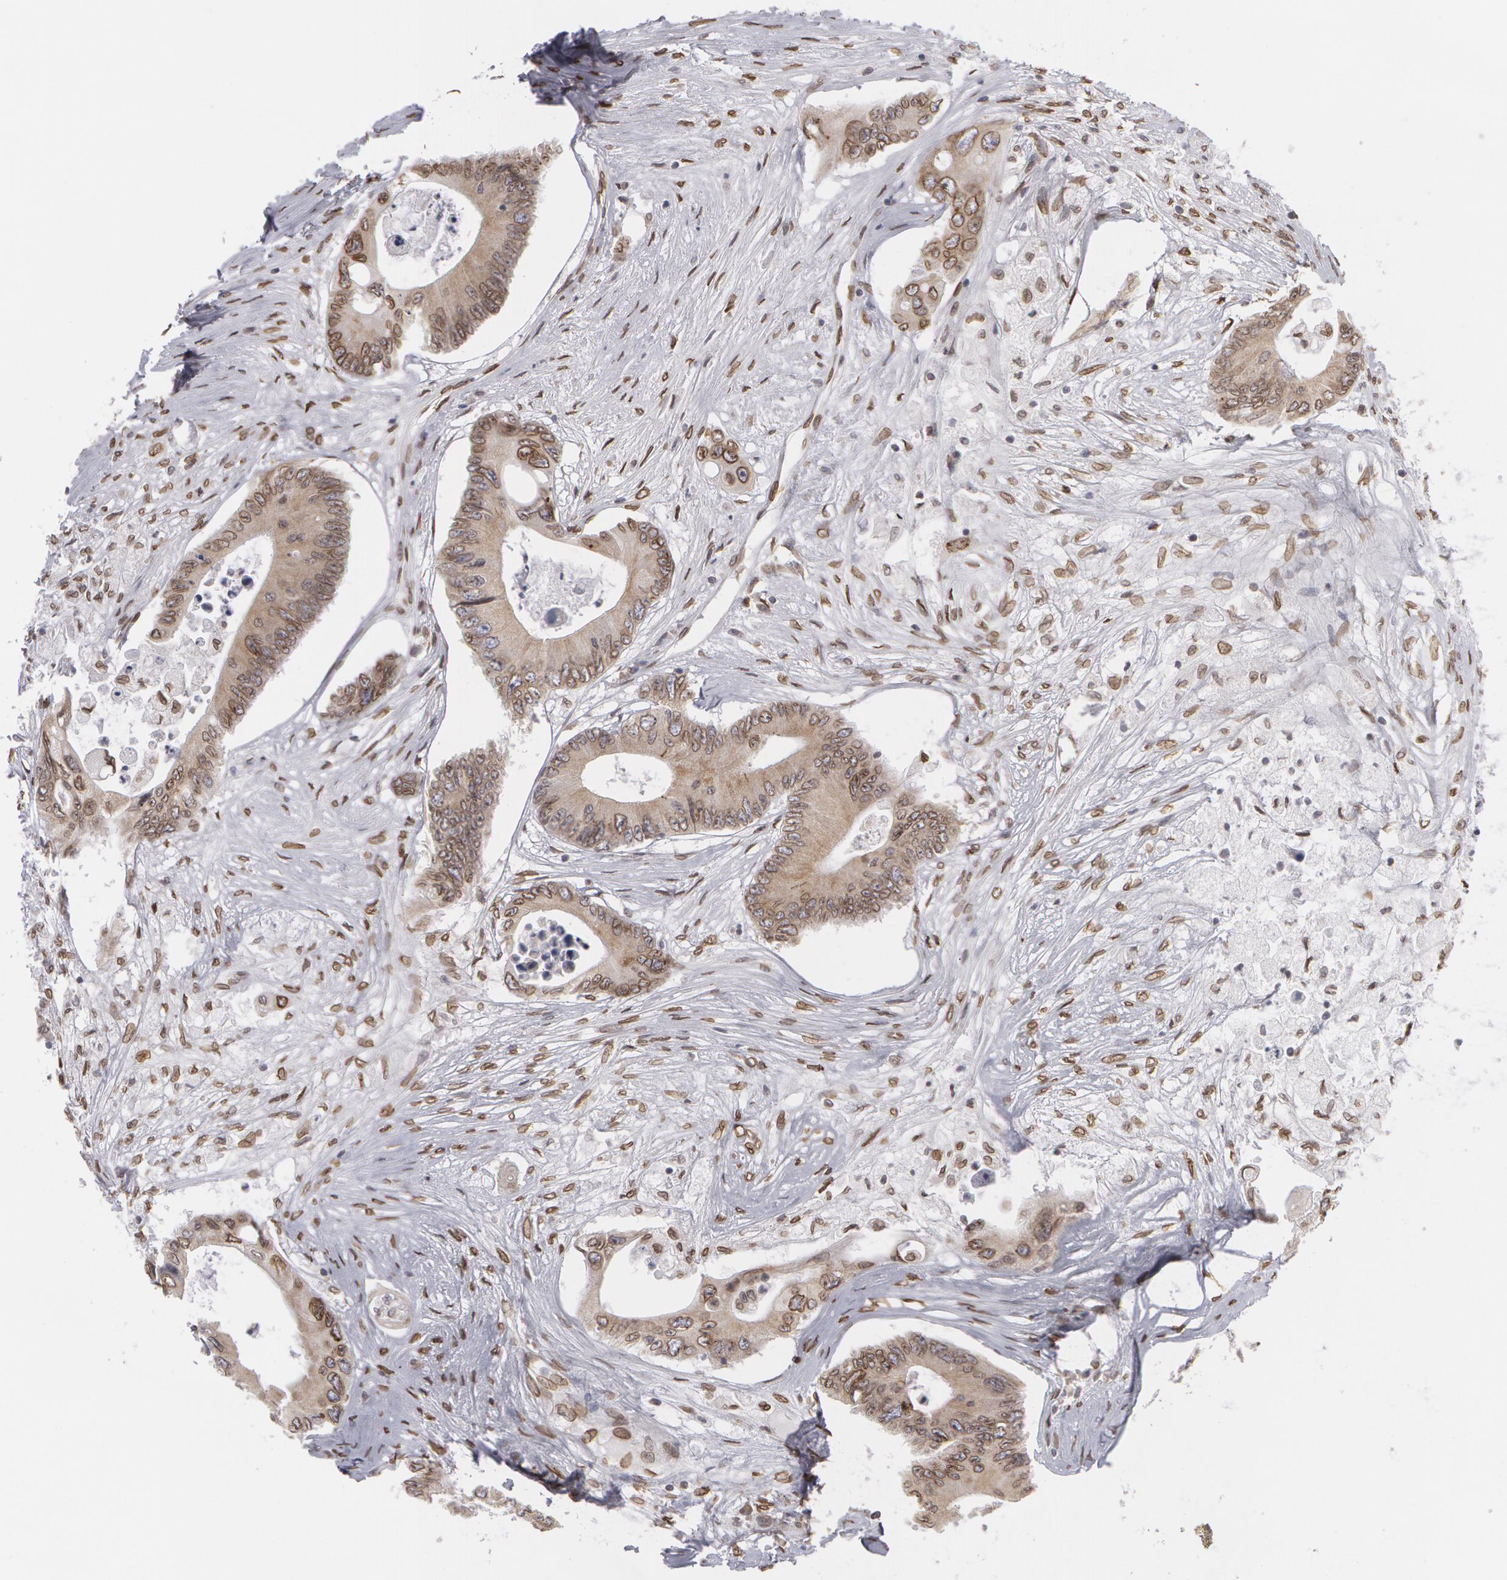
{"staining": {"intensity": "weak", "quantity": ">75%", "location": "nuclear"}, "tissue": "colorectal cancer", "cell_type": "Tumor cells", "image_type": "cancer", "snomed": [{"axis": "morphology", "description": "Adenocarcinoma, NOS"}, {"axis": "topography", "description": "Colon"}], "caption": "Colorectal cancer (adenocarcinoma) stained for a protein (brown) demonstrates weak nuclear positive positivity in approximately >75% of tumor cells.", "gene": "EMD", "patient": {"sex": "male", "age": 65}}